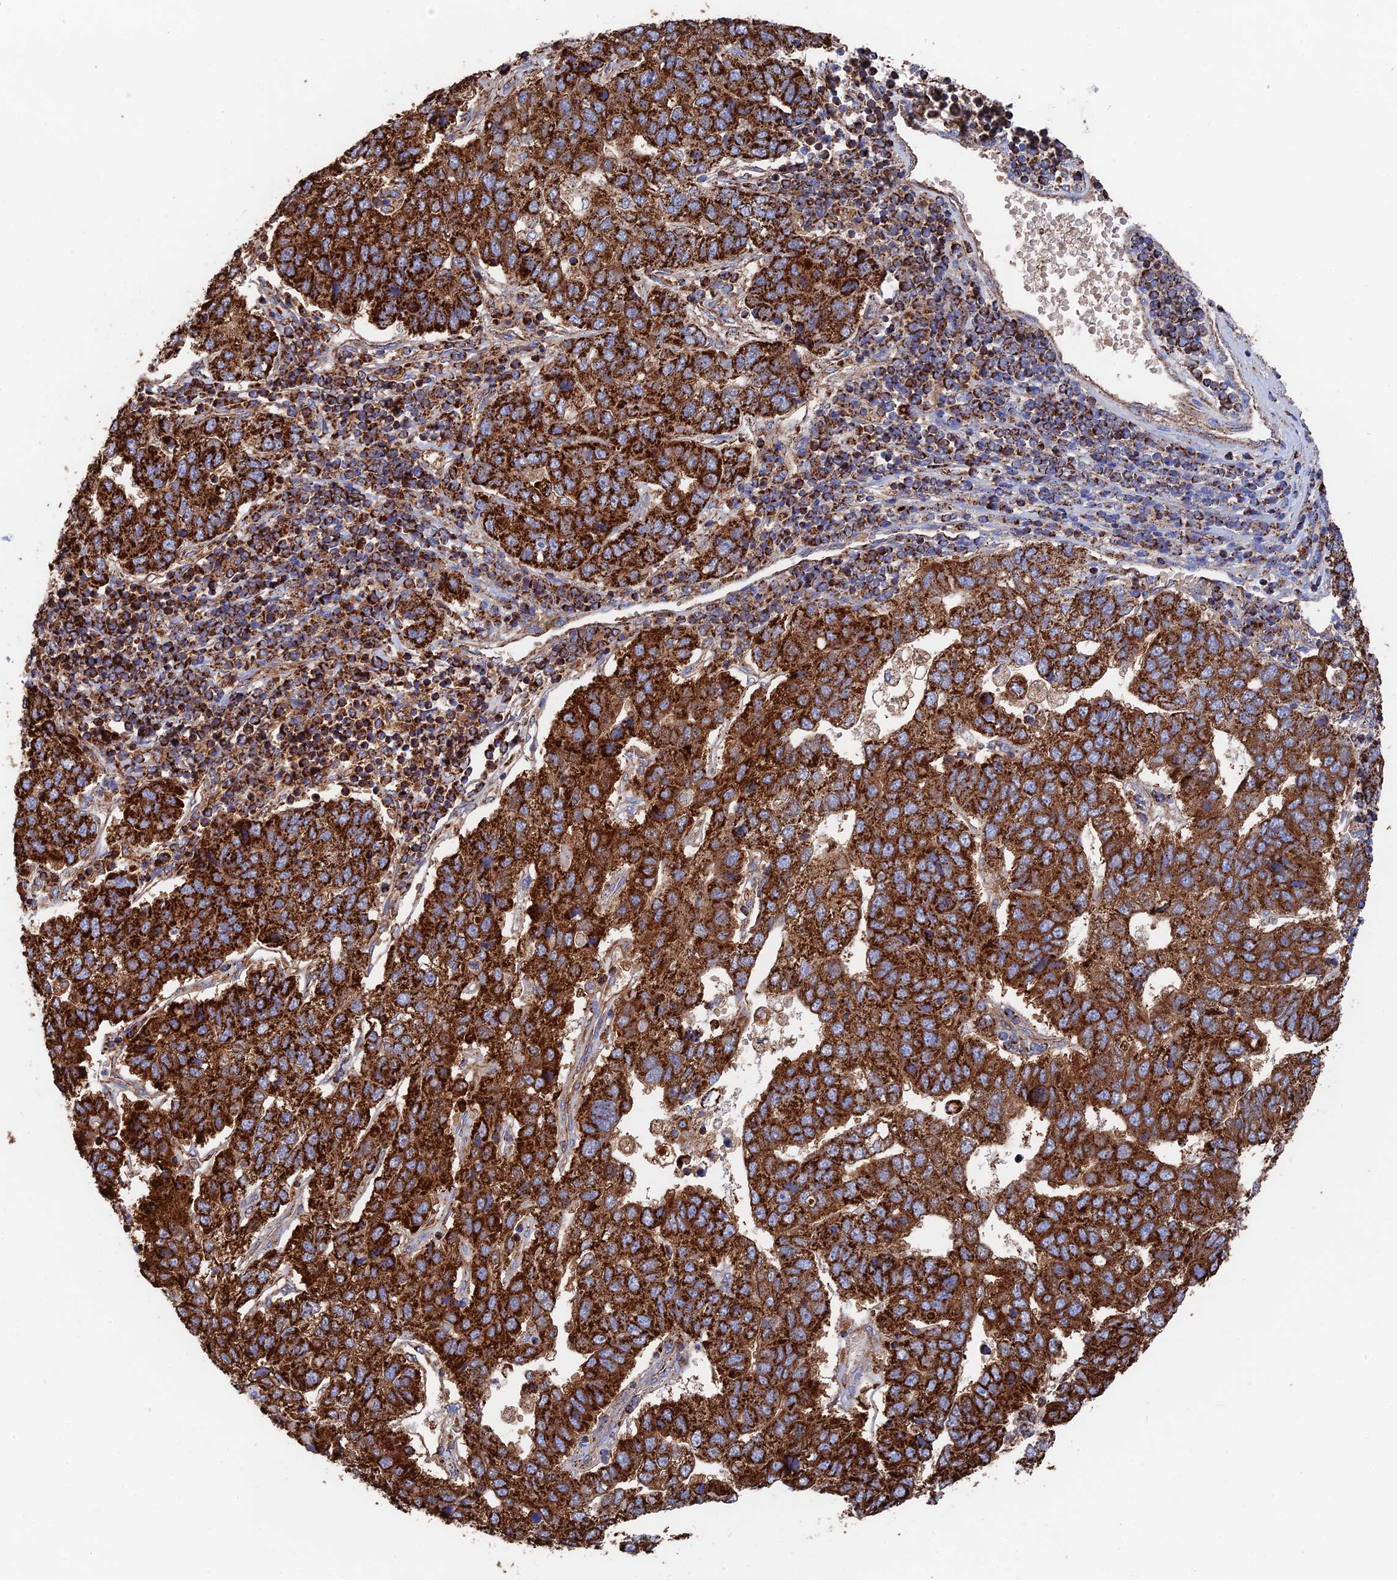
{"staining": {"intensity": "strong", "quantity": ">75%", "location": "cytoplasmic/membranous"}, "tissue": "pancreatic cancer", "cell_type": "Tumor cells", "image_type": "cancer", "snomed": [{"axis": "morphology", "description": "Adenocarcinoma, NOS"}, {"axis": "topography", "description": "Pancreas"}], "caption": "Immunohistochemistry (IHC) (DAB (3,3'-diaminobenzidine)) staining of pancreatic adenocarcinoma shows strong cytoplasmic/membranous protein staining in approximately >75% of tumor cells. The staining was performed using DAB (3,3'-diaminobenzidine) to visualize the protein expression in brown, while the nuclei were stained in blue with hematoxylin (Magnification: 20x).", "gene": "HAUS8", "patient": {"sex": "female", "age": 61}}